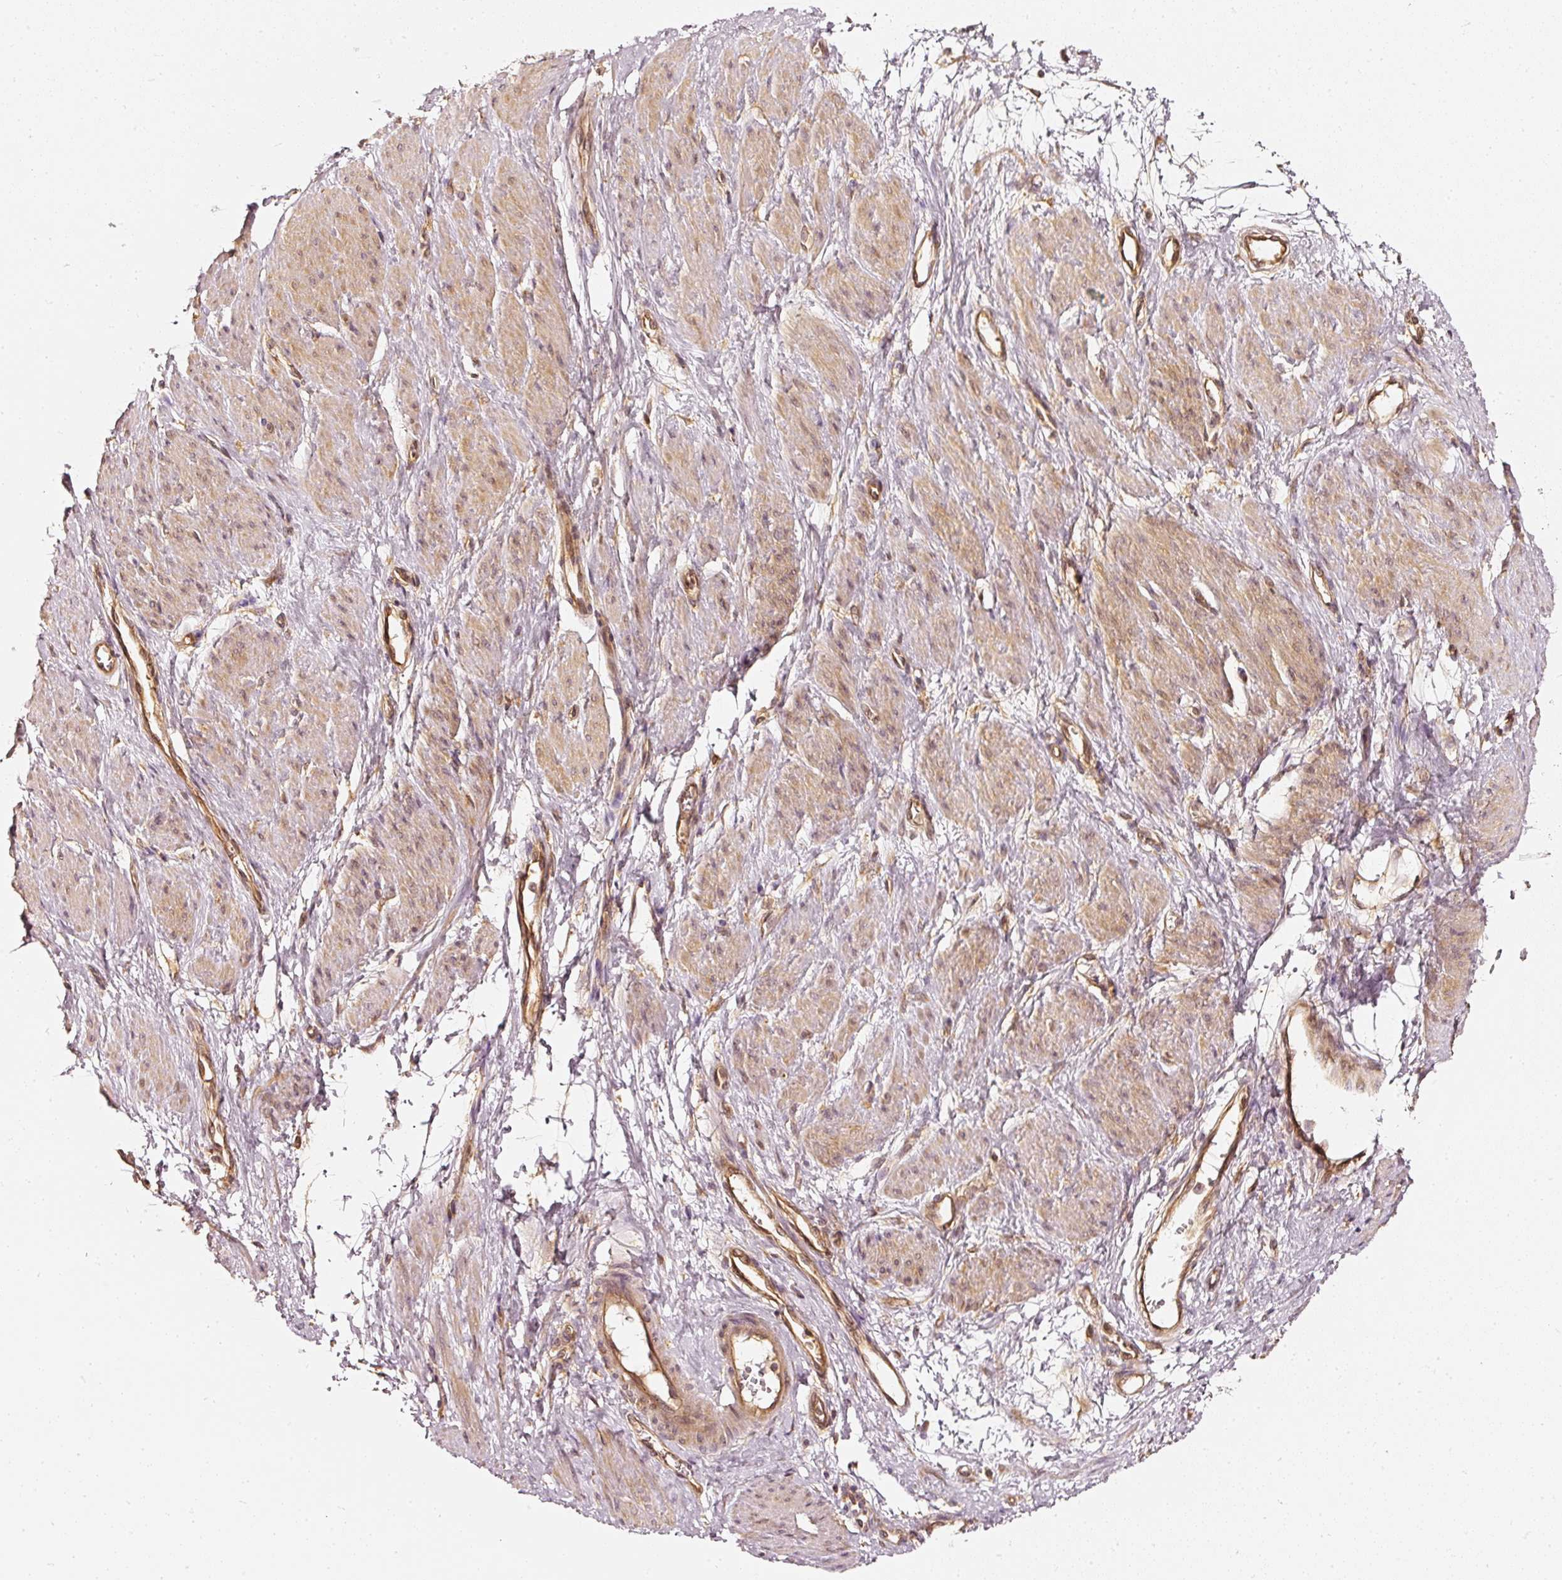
{"staining": {"intensity": "moderate", "quantity": "25%-75%", "location": "cytoplasmic/membranous,nuclear"}, "tissue": "smooth muscle", "cell_type": "Smooth muscle cells", "image_type": "normal", "snomed": [{"axis": "morphology", "description": "Normal tissue, NOS"}, {"axis": "topography", "description": "Smooth muscle"}, {"axis": "topography", "description": "Uterus"}], "caption": "The histopathology image exhibits staining of normal smooth muscle, revealing moderate cytoplasmic/membranous,nuclear protein positivity (brown color) within smooth muscle cells. The staining is performed using DAB (3,3'-diaminobenzidine) brown chromogen to label protein expression. The nuclei are counter-stained blue using hematoxylin.", "gene": "ASMTL", "patient": {"sex": "female", "age": 39}}